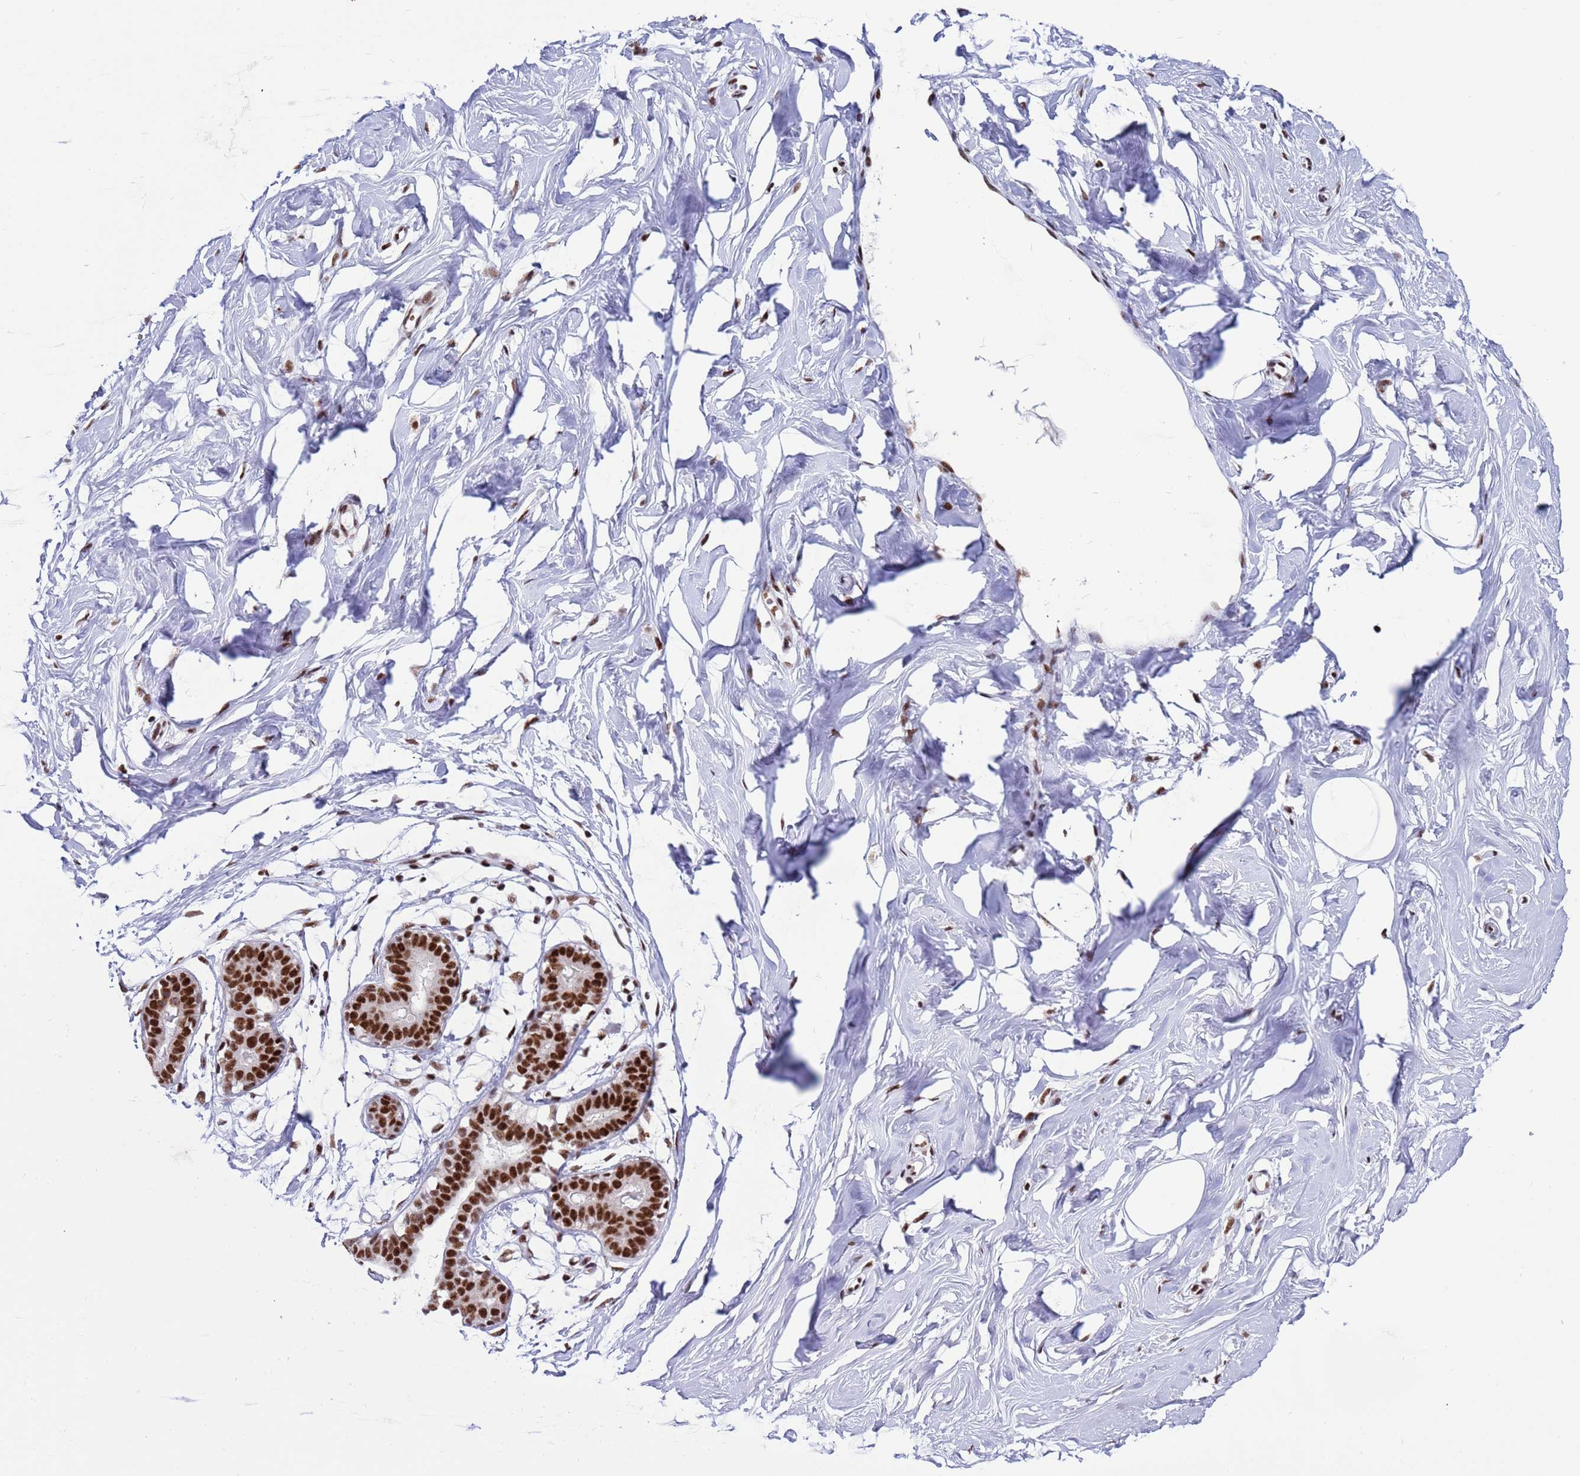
{"staining": {"intensity": "moderate", "quantity": "25%-75%", "location": "nuclear"}, "tissue": "breast", "cell_type": "Adipocytes", "image_type": "normal", "snomed": [{"axis": "morphology", "description": "Normal tissue, NOS"}, {"axis": "morphology", "description": "Adenoma, NOS"}, {"axis": "topography", "description": "Breast"}], "caption": "This histopathology image displays immunohistochemistry staining of benign breast, with medium moderate nuclear positivity in about 25%-75% of adipocytes.", "gene": "THOC2", "patient": {"sex": "female", "age": 23}}